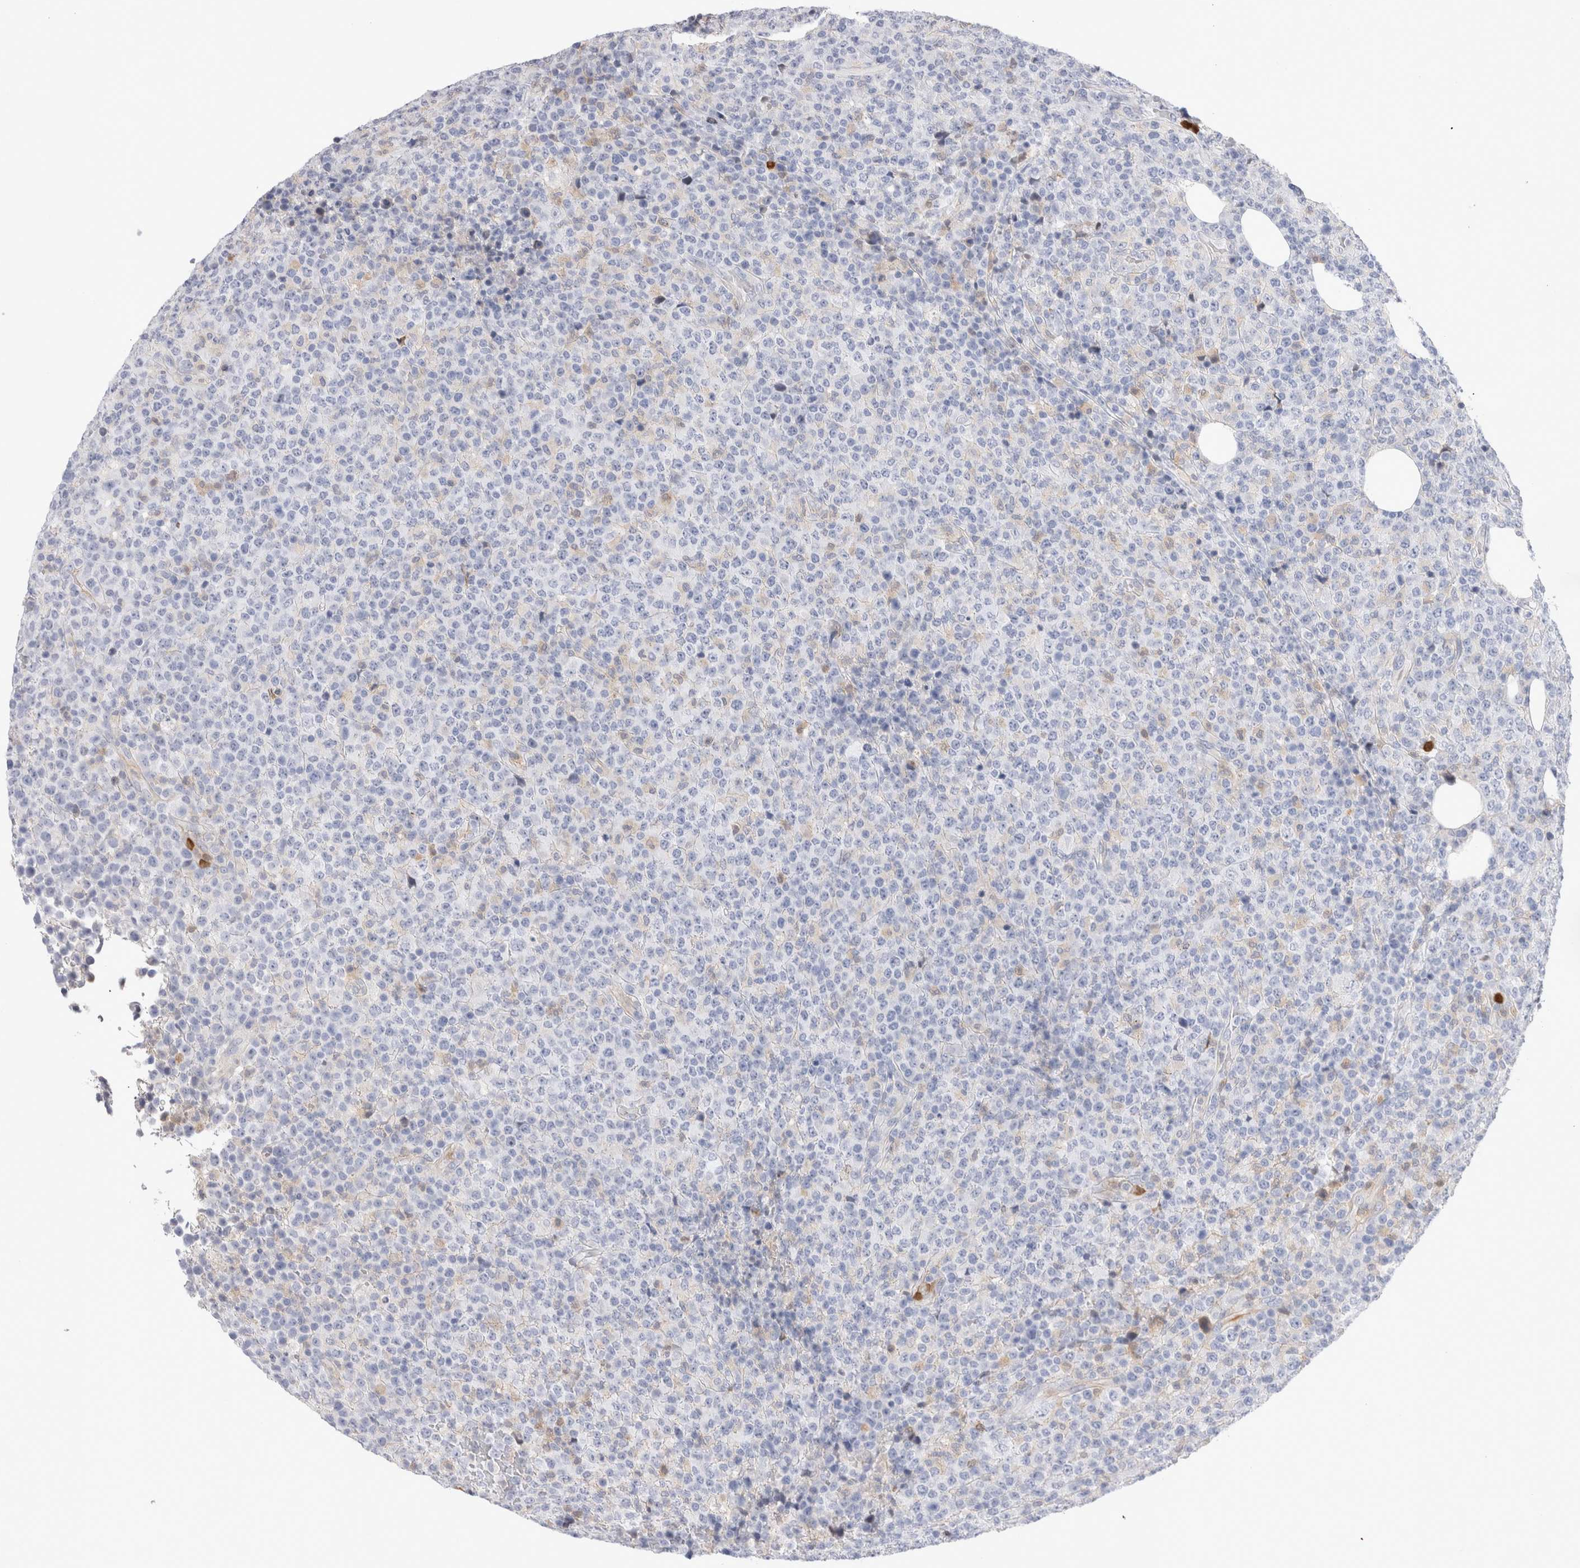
{"staining": {"intensity": "negative", "quantity": "none", "location": "none"}, "tissue": "lymphoma", "cell_type": "Tumor cells", "image_type": "cancer", "snomed": [{"axis": "morphology", "description": "Malignant lymphoma, non-Hodgkin's type, High grade"}, {"axis": "topography", "description": "Lymph node"}], "caption": "Malignant lymphoma, non-Hodgkin's type (high-grade) was stained to show a protein in brown. There is no significant staining in tumor cells. (Stains: DAB IHC with hematoxylin counter stain, Microscopy: brightfield microscopy at high magnification).", "gene": "SLC10A5", "patient": {"sex": "male", "age": 13}}